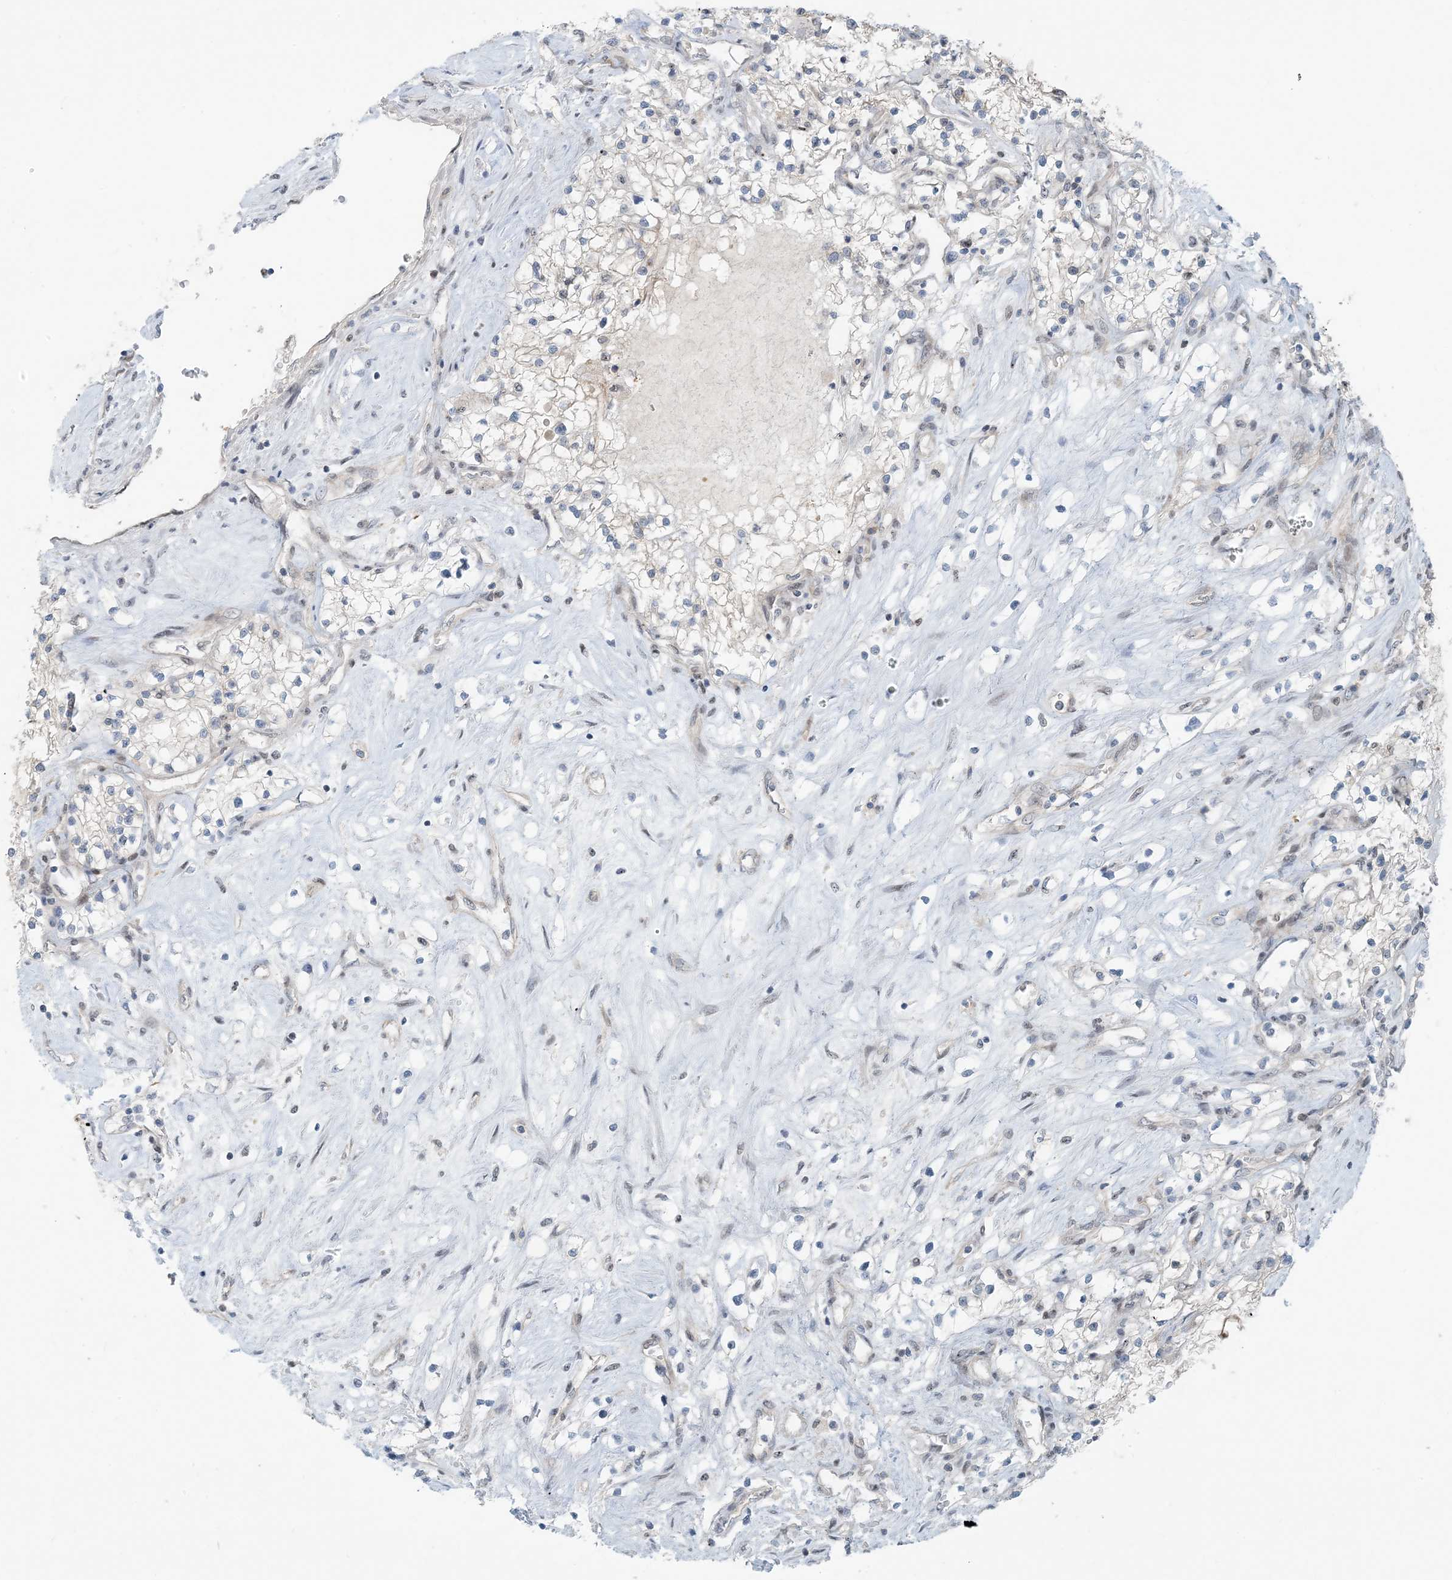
{"staining": {"intensity": "weak", "quantity": "<25%", "location": "cytoplasmic/membranous"}, "tissue": "renal cancer", "cell_type": "Tumor cells", "image_type": "cancer", "snomed": [{"axis": "morphology", "description": "Normal tissue, NOS"}, {"axis": "morphology", "description": "Adenocarcinoma, NOS"}, {"axis": "topography", "description": "Kidney"}], "caption": "Image shows no significant protein staining in tumor cells of renal cancer (adenocarcinoma).", "gene": "ZC3H12A", "patient": {"sex": "male", "age": 68}}